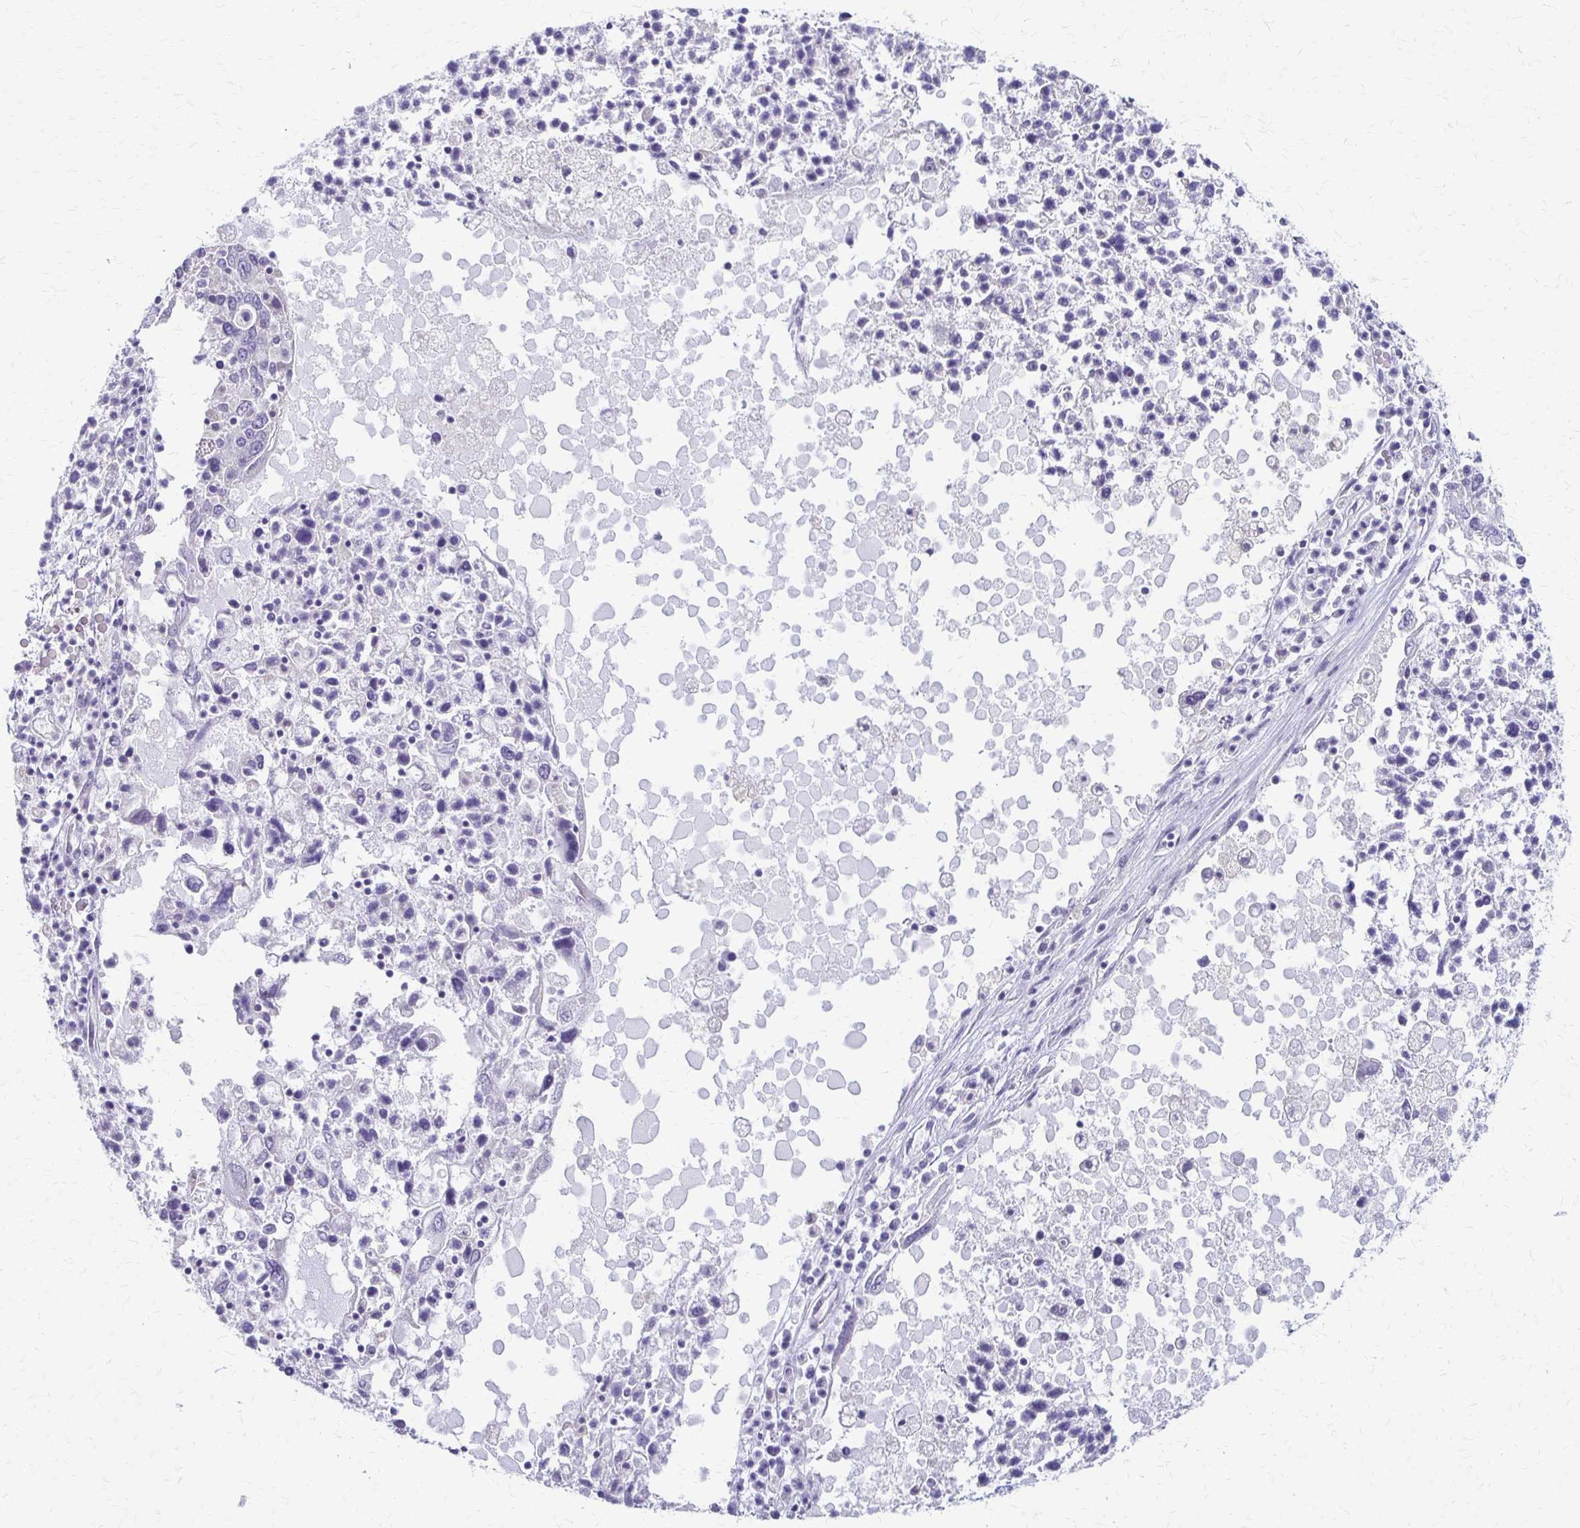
{"staining": {"intensity": "negative", "quantity": "none", "location": "none"}, "tissue": "ovarian cancer", "cell_type": "Tumor cells", "image_type": "cancer", "snomed": [{"axis": "morphology", "description": "Carcinoma, endometroid"}, {"axis": "topography", "description": "Ovary"}], "caption": "Immunohistochemistry photomicrograph of neoplastic tissue: ovarian cancer stained with DAB (3,3'-diaminobenzidine) shows no significant protein staining in tumor cells. (DAB (3,3'-diaminobenzidine) IHC, high magnification).", "gene": "IVL", "patient": {"sex": "female", "age": 62}}